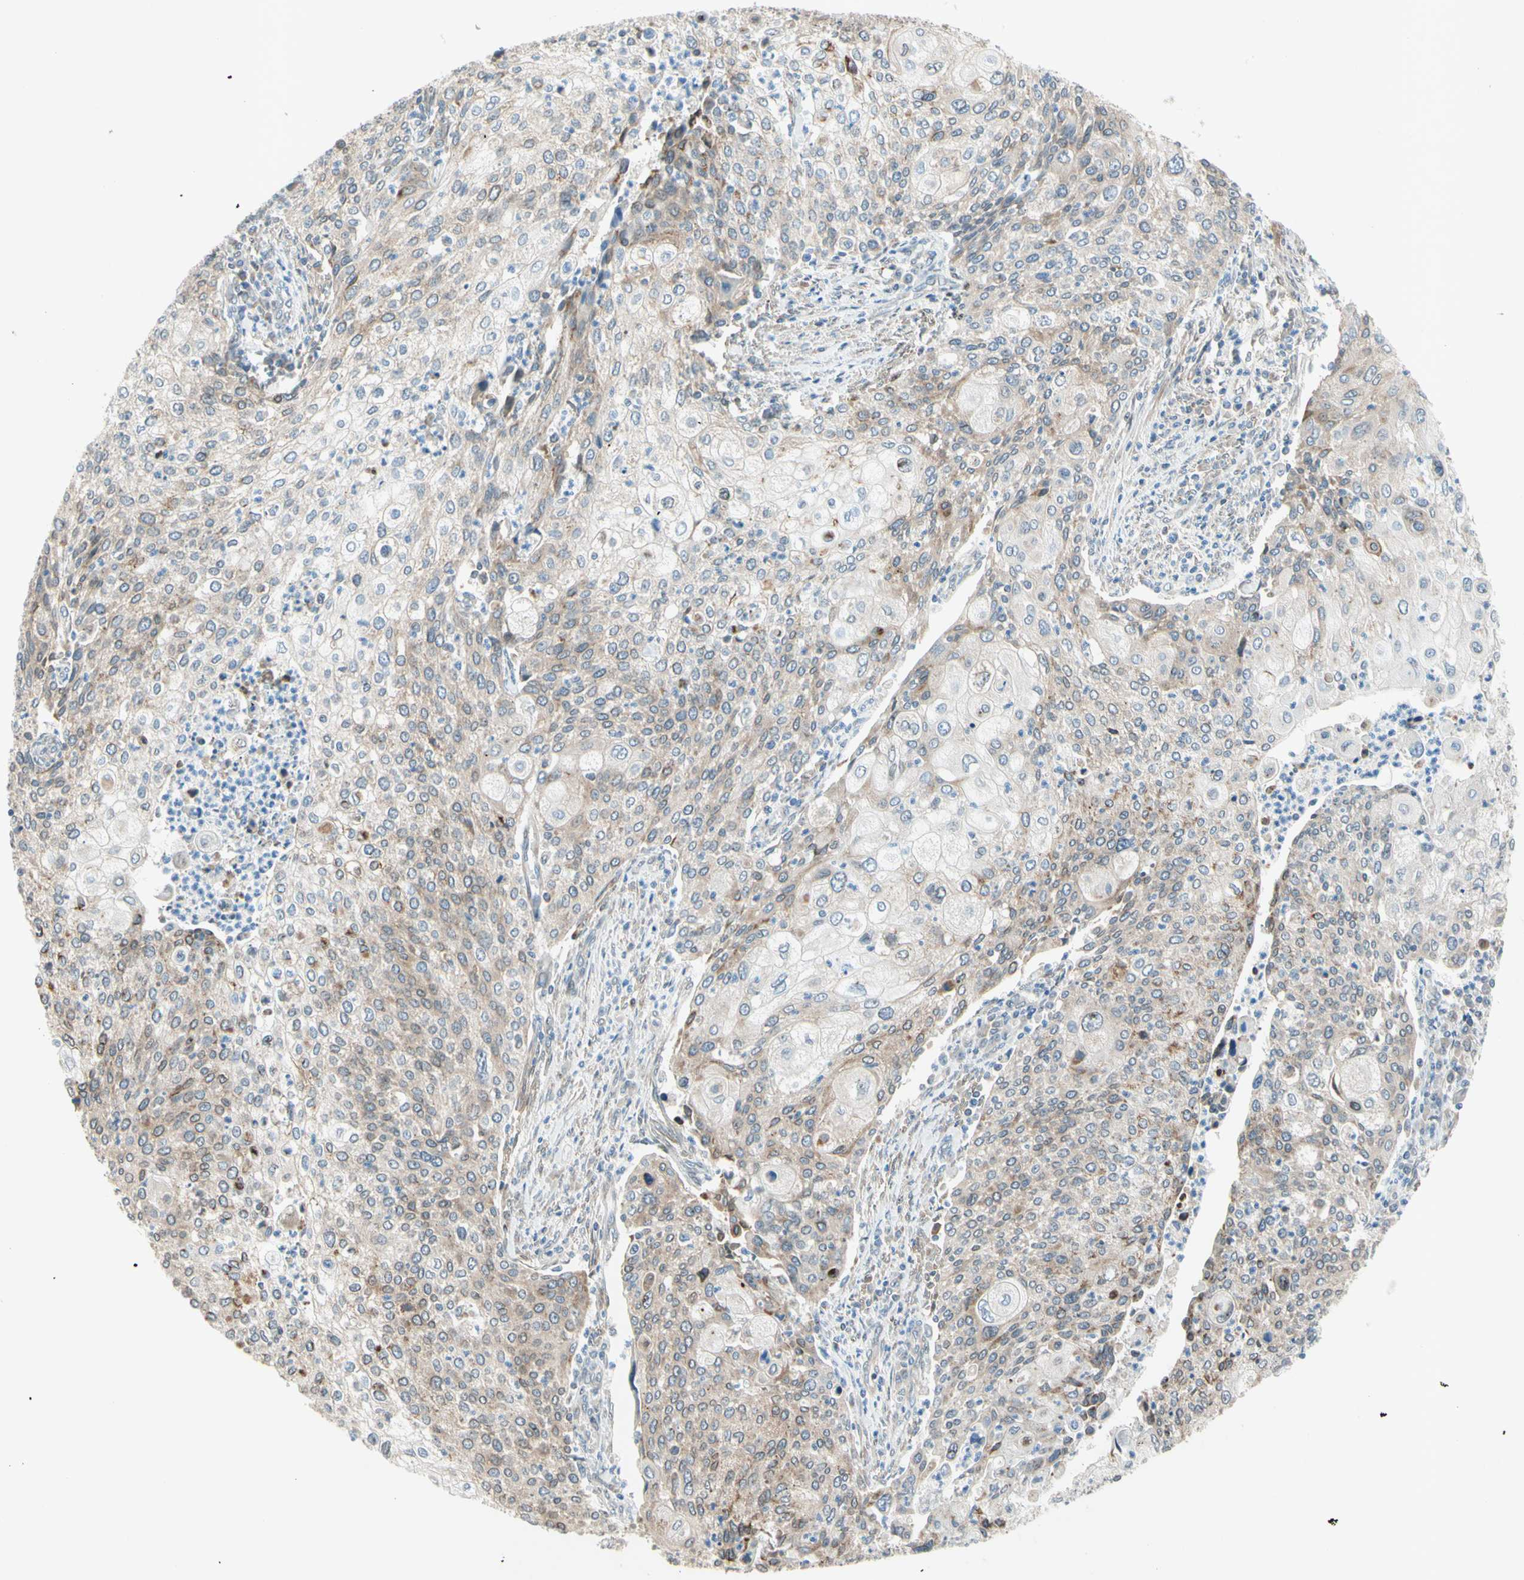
{"staining": {"intensity": "weak", "quantity": ">75%", "location": "cytoplasmic/membranous"}, "tissue": "cervical cancer", "cell_type": "Tumor cells", "image_type": "cancer", "snomed": [{"axis": "morphology", "description": "Squamous cell carcinoma, NOS"}, {"axis": "topography", "description": "Cervix"}], "caption": "High-power microscopy captured an immunohistochemistry micrograph of cervical squamous cell carcinoma, revealing weak cytoplasmic/membranous positivity in approximately >75% of tumor cells.", "gene": "TRAF2", "patient": {"sex": "female", "age": 40}}